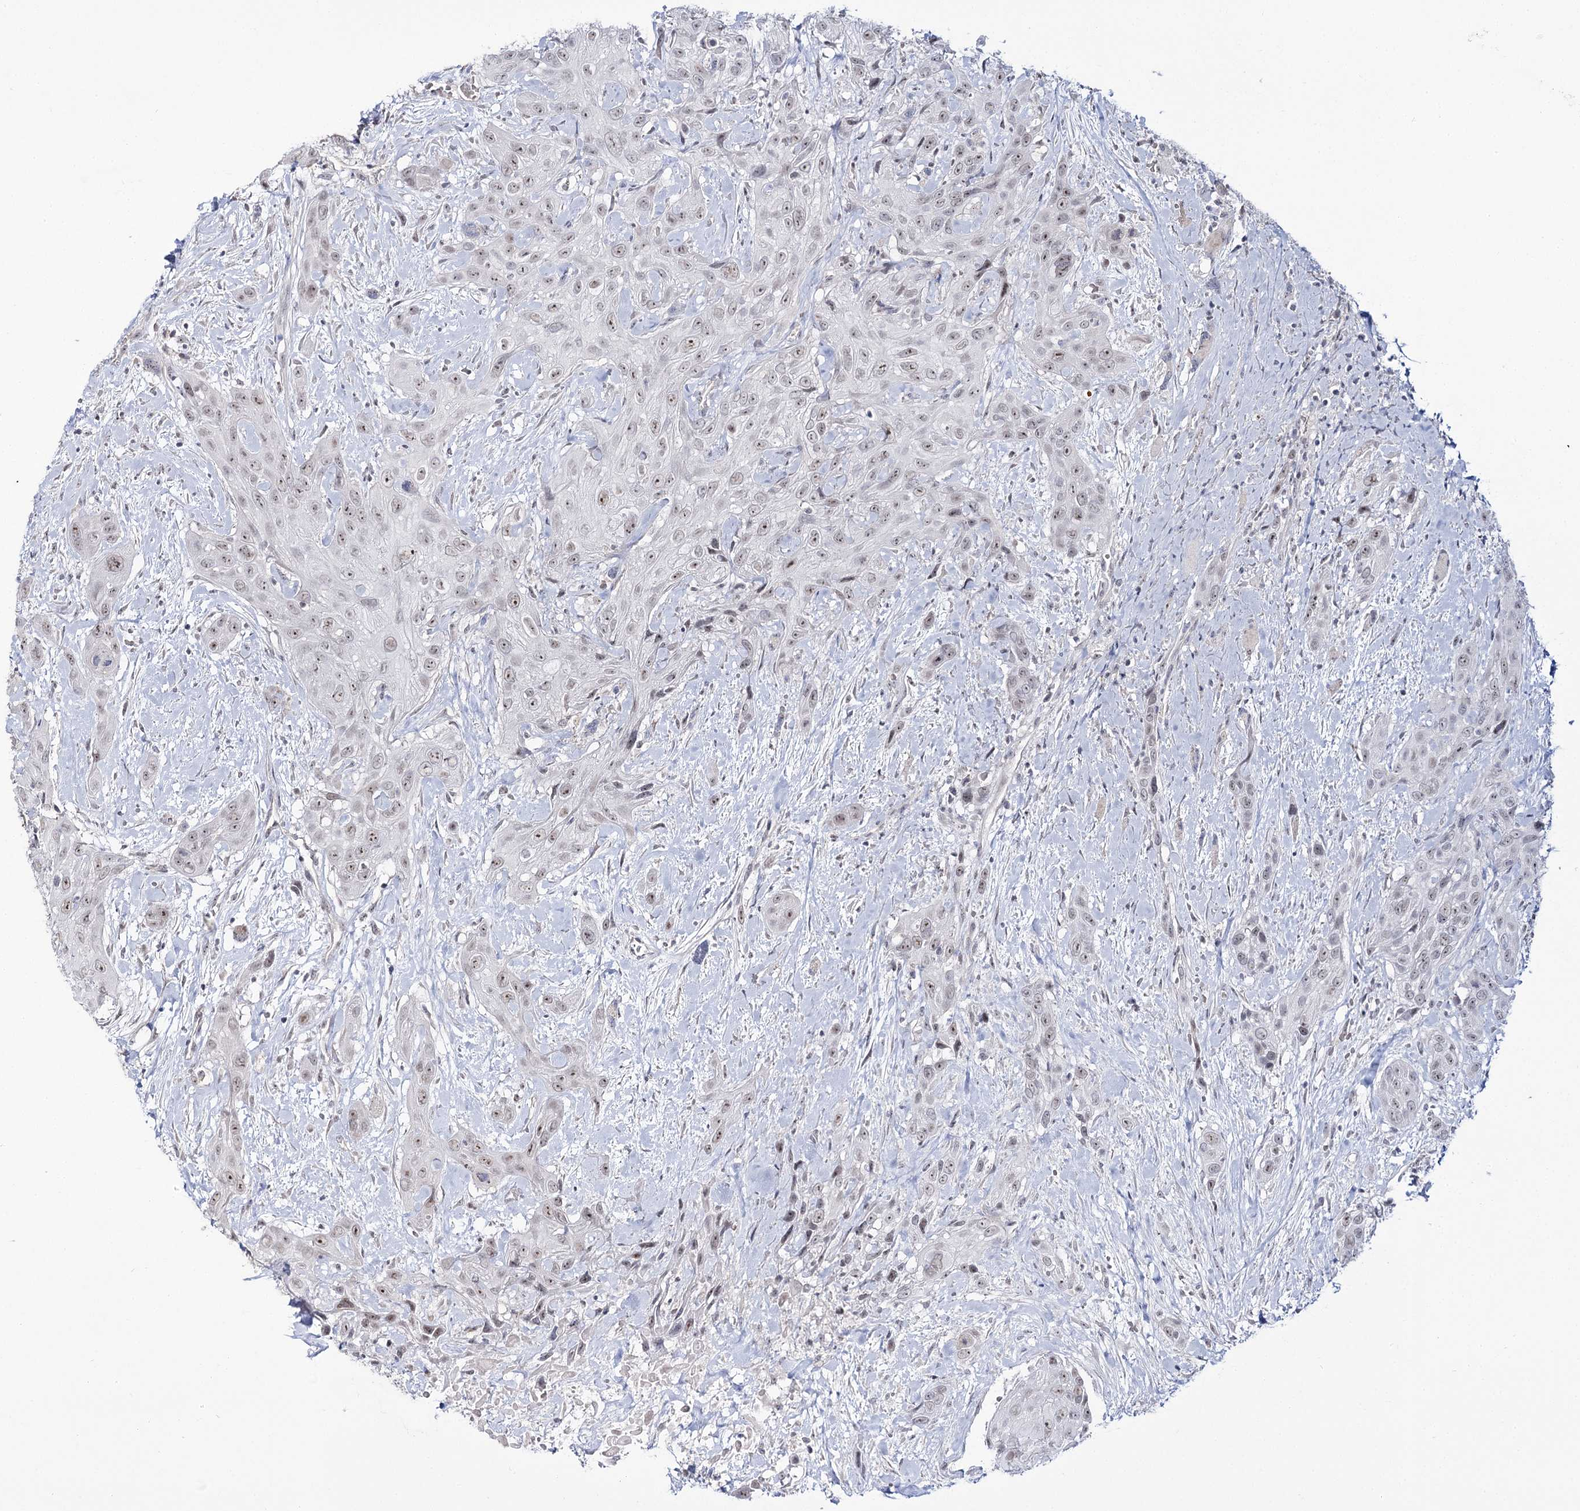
{"staining": {"intensity": "weak", "quantity": "25%-75%", "location": "nuclear"}, "tissue": "head and neck cancer", "cell_type": "Tumor cells", "image_type": "cancer", "snomed": [{"axis": "morphology", "description": "Squamous cell carcinoma, NOS"}, {"axis": "topography", "description": "Head-Neck"}], "caption": "IHC histopathology image of head and neck squamous cell carcinoma stained for a protein (brown), which demonstrates low levels of weak nuclear positivity in approximately 25%-75% of tumor cells.", "gene": "RRP9", "patient": {"sex": "male", "age": 81}}